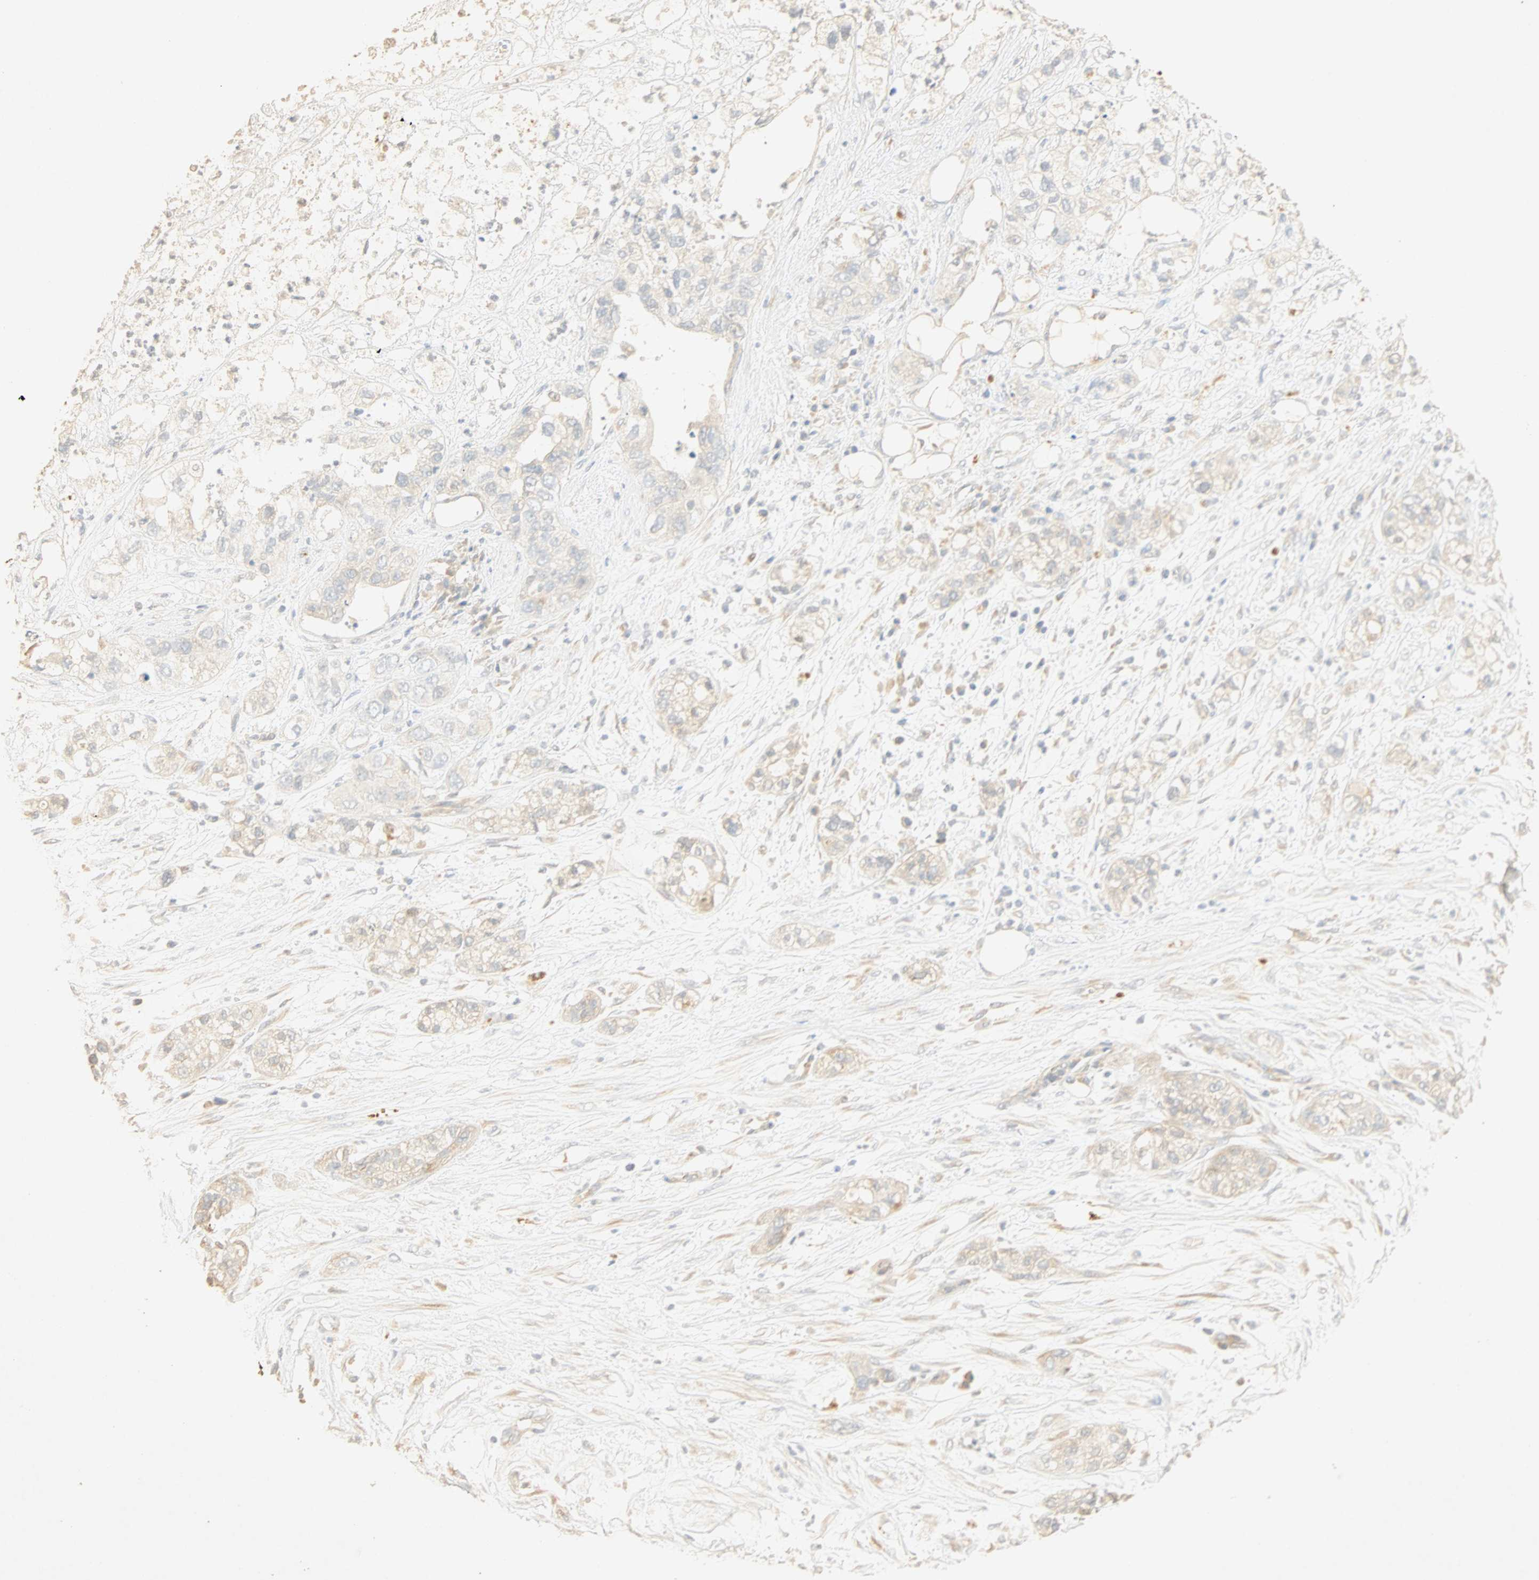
{"staining": {"intensity": "weak", "quantity": "25%-75%", "location": "cytoplasmic/membranous"}, "tissue": "pancreatic cancer", "cell_type": "Tumor cells", "image_type": "cancer", "snomed": [{"axis": "morphology", "description": "Adenocarcinoma, NOS"}, {"axis": "topography", "description": "Pancreas"}], "caption": "Pancreatic cancer stained for a protein displays weak cytoplasmic/membranous positivity in tumor cells.", "gene": "SELENBP1", "patient": {"sex": "female", "age": 78}}